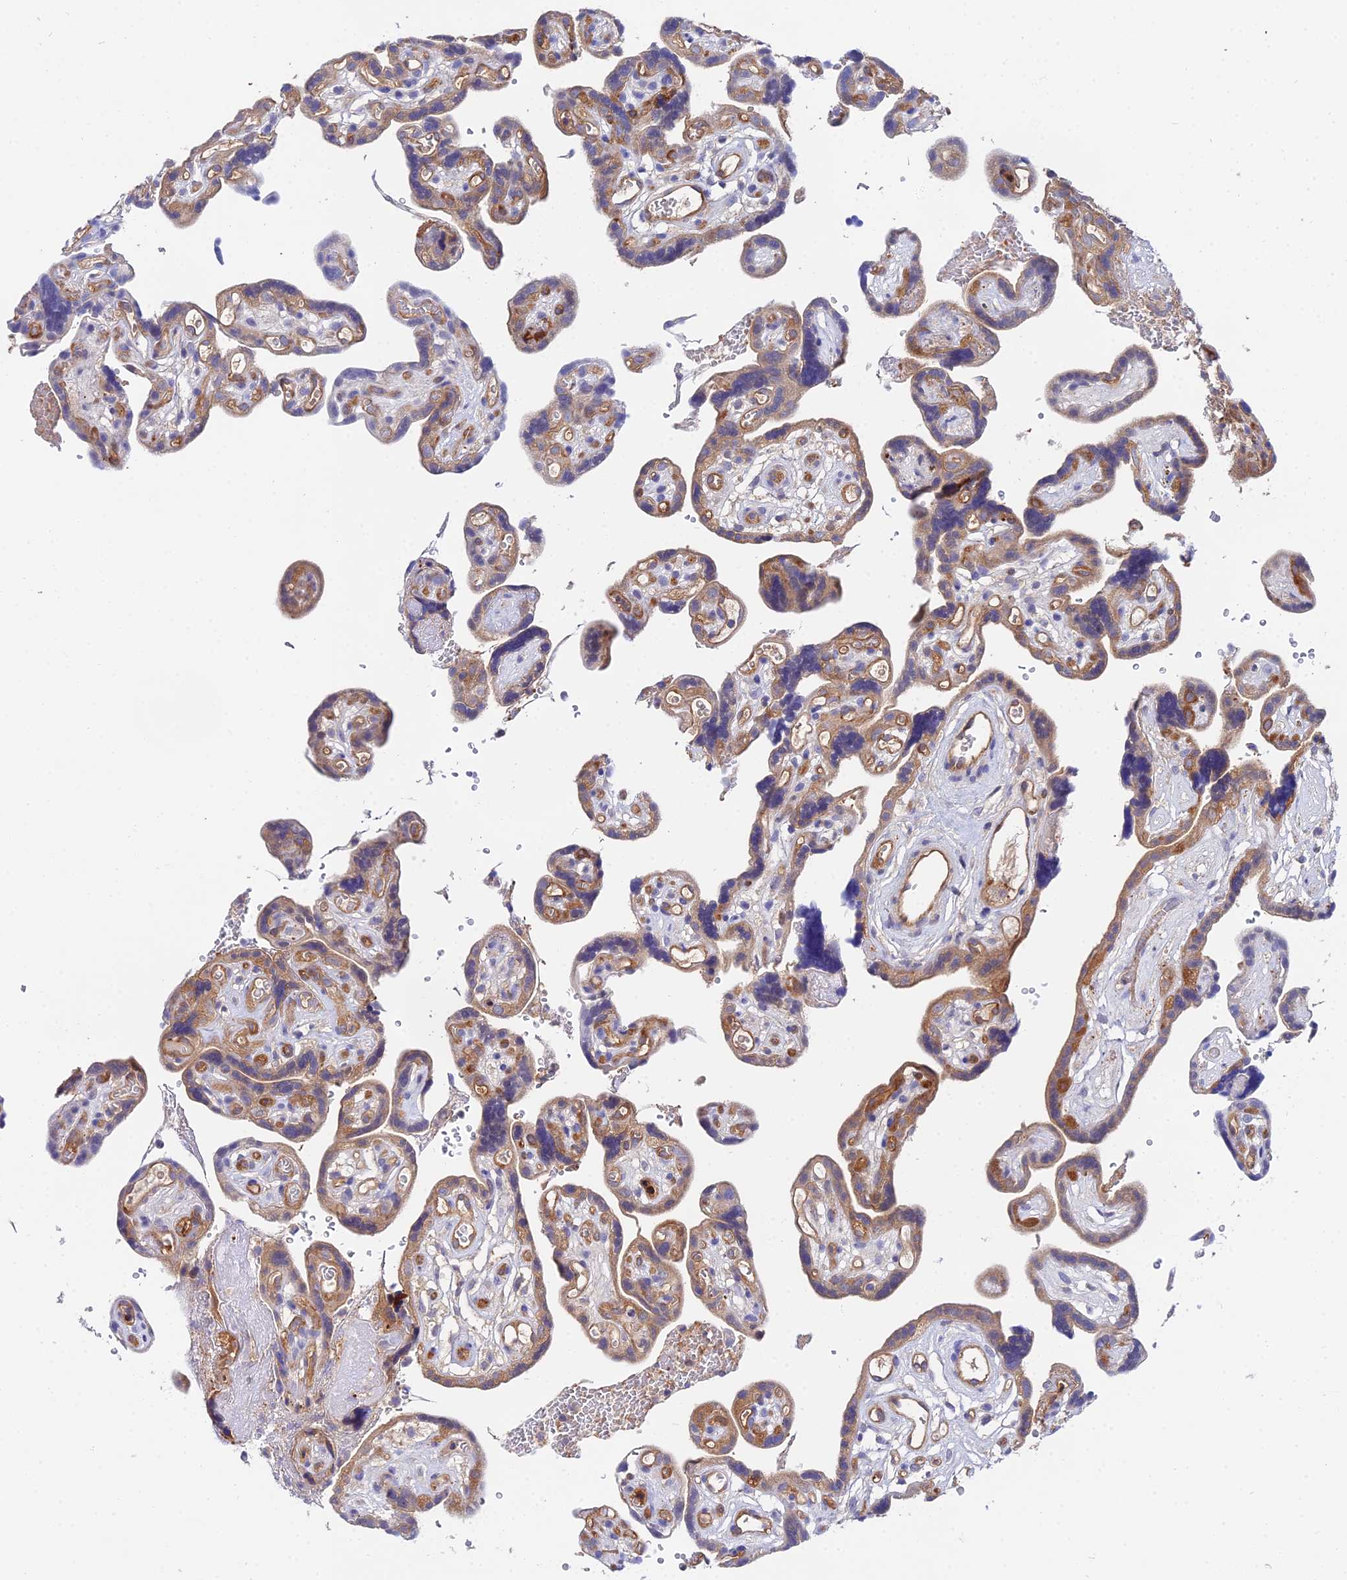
{"staining": {"intensity": "moderate", "quantity": ">75%", "location": "cytoplasmic/membranous"}, "tissue": "placenta", "cell_type": "Decidual cells", "image_type": "normal", "snomed": [{"axis": "morphology", "description": "Normal tissue, NOS"}, {"axis": "topography", "description": "Placenta"}], "caption": "A brown stain shows moderate cytoplasmic/membranous staining of a protein in decidual cells of normal placenta.", "gene": "PPP2R2A", "patient": {"sex": "female", "age": 30}}